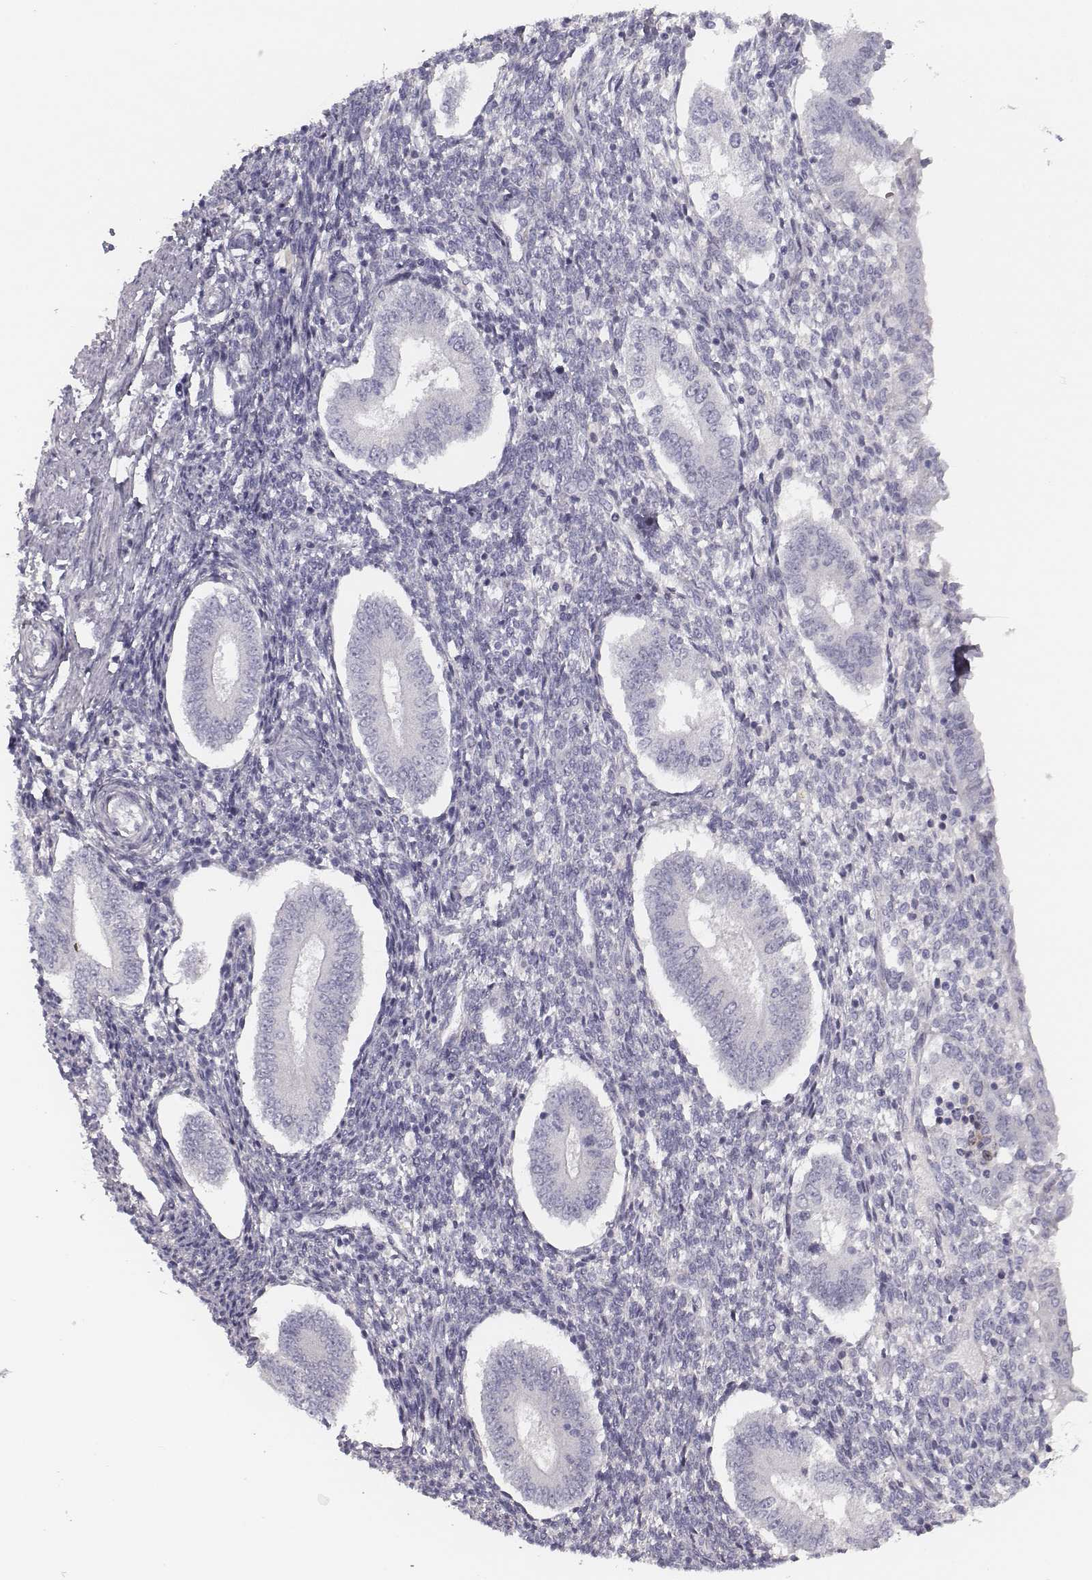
{"staining": {"intensity": "negative", "quantity": "none", "location": "none"}, "tissue": "endometrium", "cell_type": "Cells in endometrial stroma", "image_type": "normal", "snomed": [{"axis": "morphology", "description": "Normal tissue, NOS"}, {"axis": "topography", "description": "Endometrium"}], "caption": "IHC of normal endometrium displays no staining in cells in endometrial stroma. (Immunohistochemistry (ihc), brightfield microscopy, high magnification).", "gene": "SEPTIN14", "patient": {"sex": "female", "age": 40}}